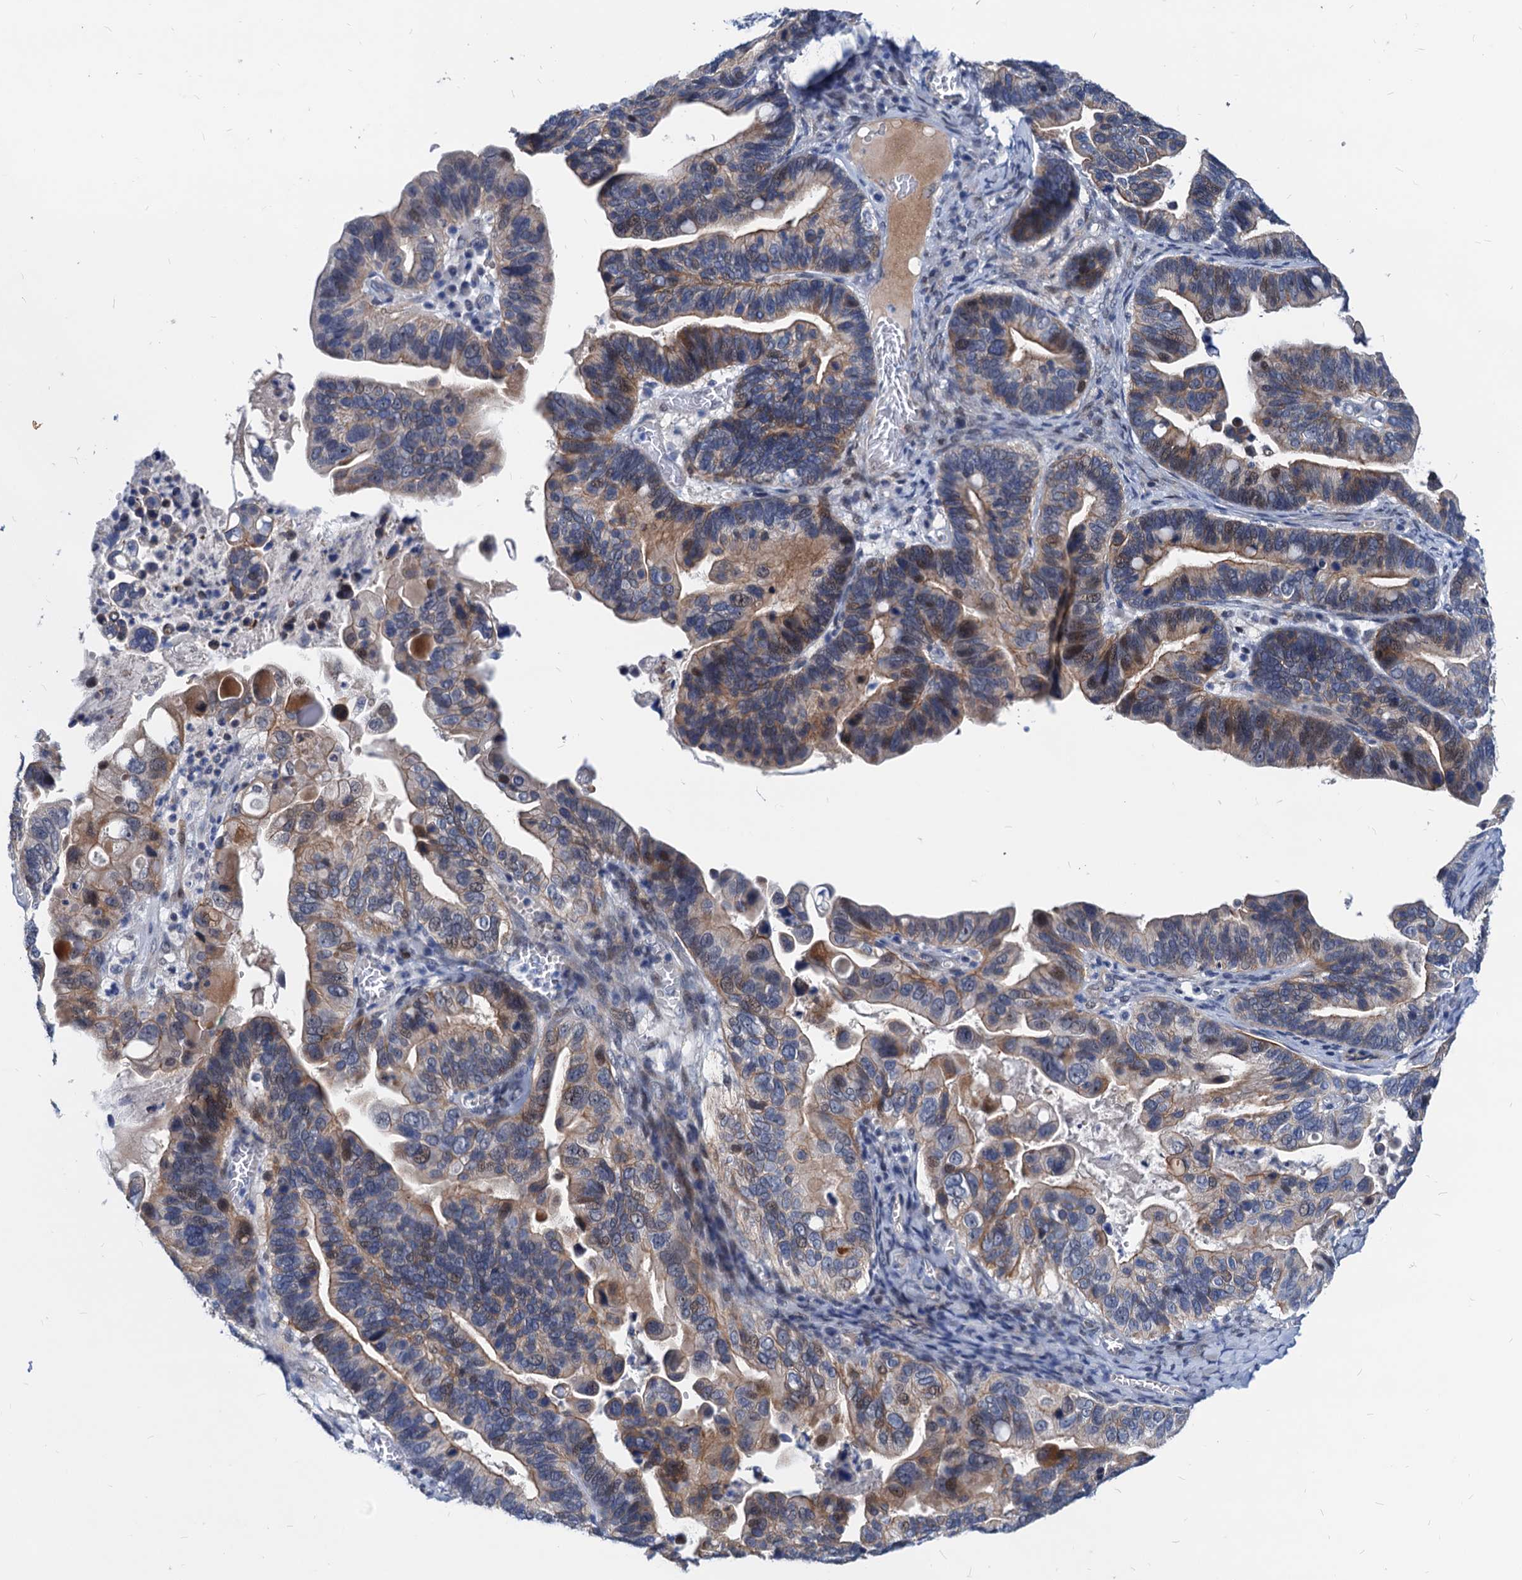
{"staining": {"intensity": "moderate", "quantity": "25%-75%", "location": "cytoplasmic/membranous,nuclear"}, "tissue": "ovarian cancer", "cell_type": "Tumor cells", "image_type": "cancer", "snomed": [{"axis": "morphology", "description": "Cystadenocarcinoma, serous, NOS"}, {"axis": "topography", "description": "Ovary"}], "caption": "Human ovarian cancer stained with a protein marker reveals moderate staining in tumor cells.", "gene": "HSF2", "patient": {"sex": "female", "age": 56}}